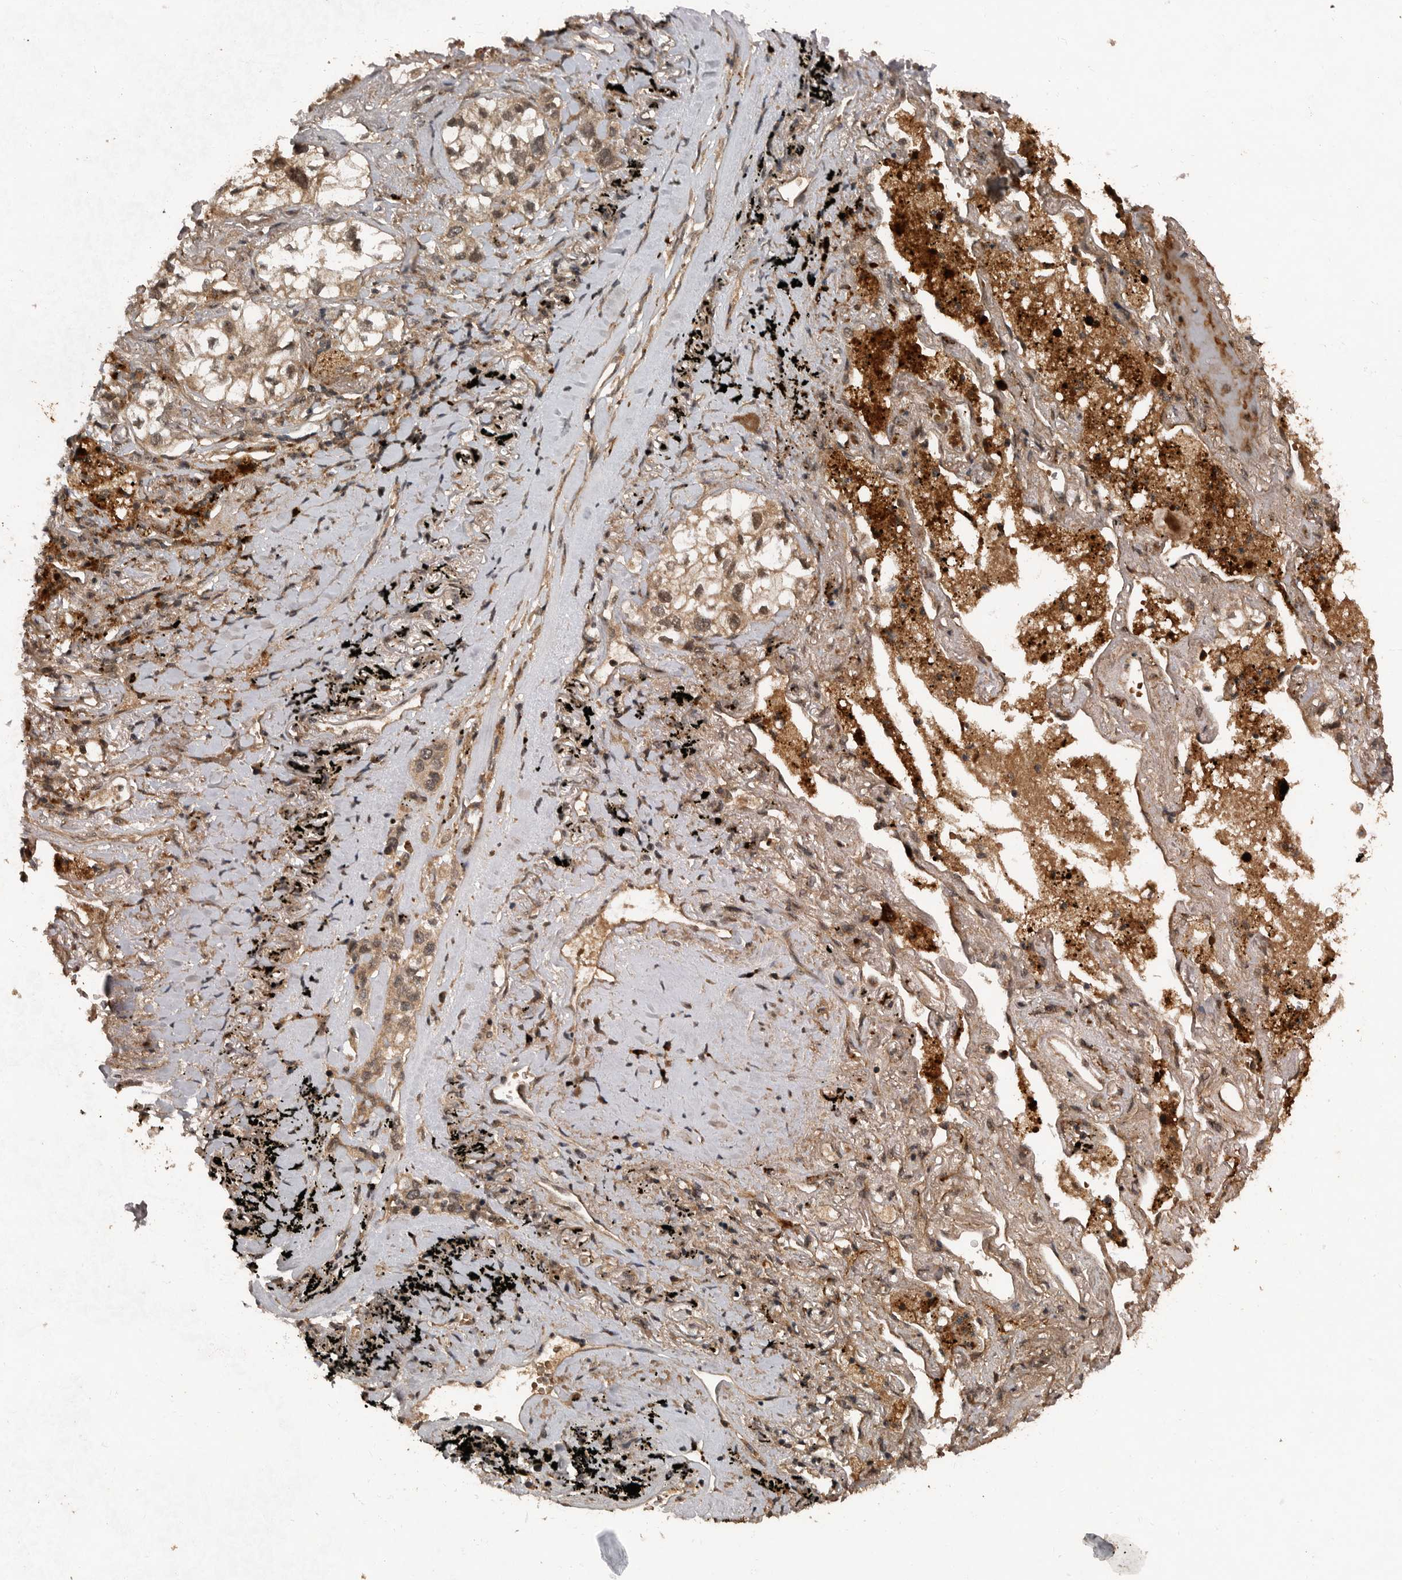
{"staining": {"intensity": "weak", "quantity": ">75%", "location": "cytoplasmic/membranous,nuclear"}, "tissue": "lung cancer", "cell_type": "Tumor cells", "image_type": "cancer", "snomed": [{"axis": "morphology", "description": "Adenocarcinoma, NOS"}, {"axis": "topography", "description": "Lung"}], "caption": "Immunohistochemistry image of human lung cancer (adenocarcinoma) stained for a protein (brown), which shows low levels of weak cytoplasmic/membranous and nuclear expression in about >75% of tumor cells.", "gene": "FOXO1", "patient": {"sex": "male", "age": 63}}